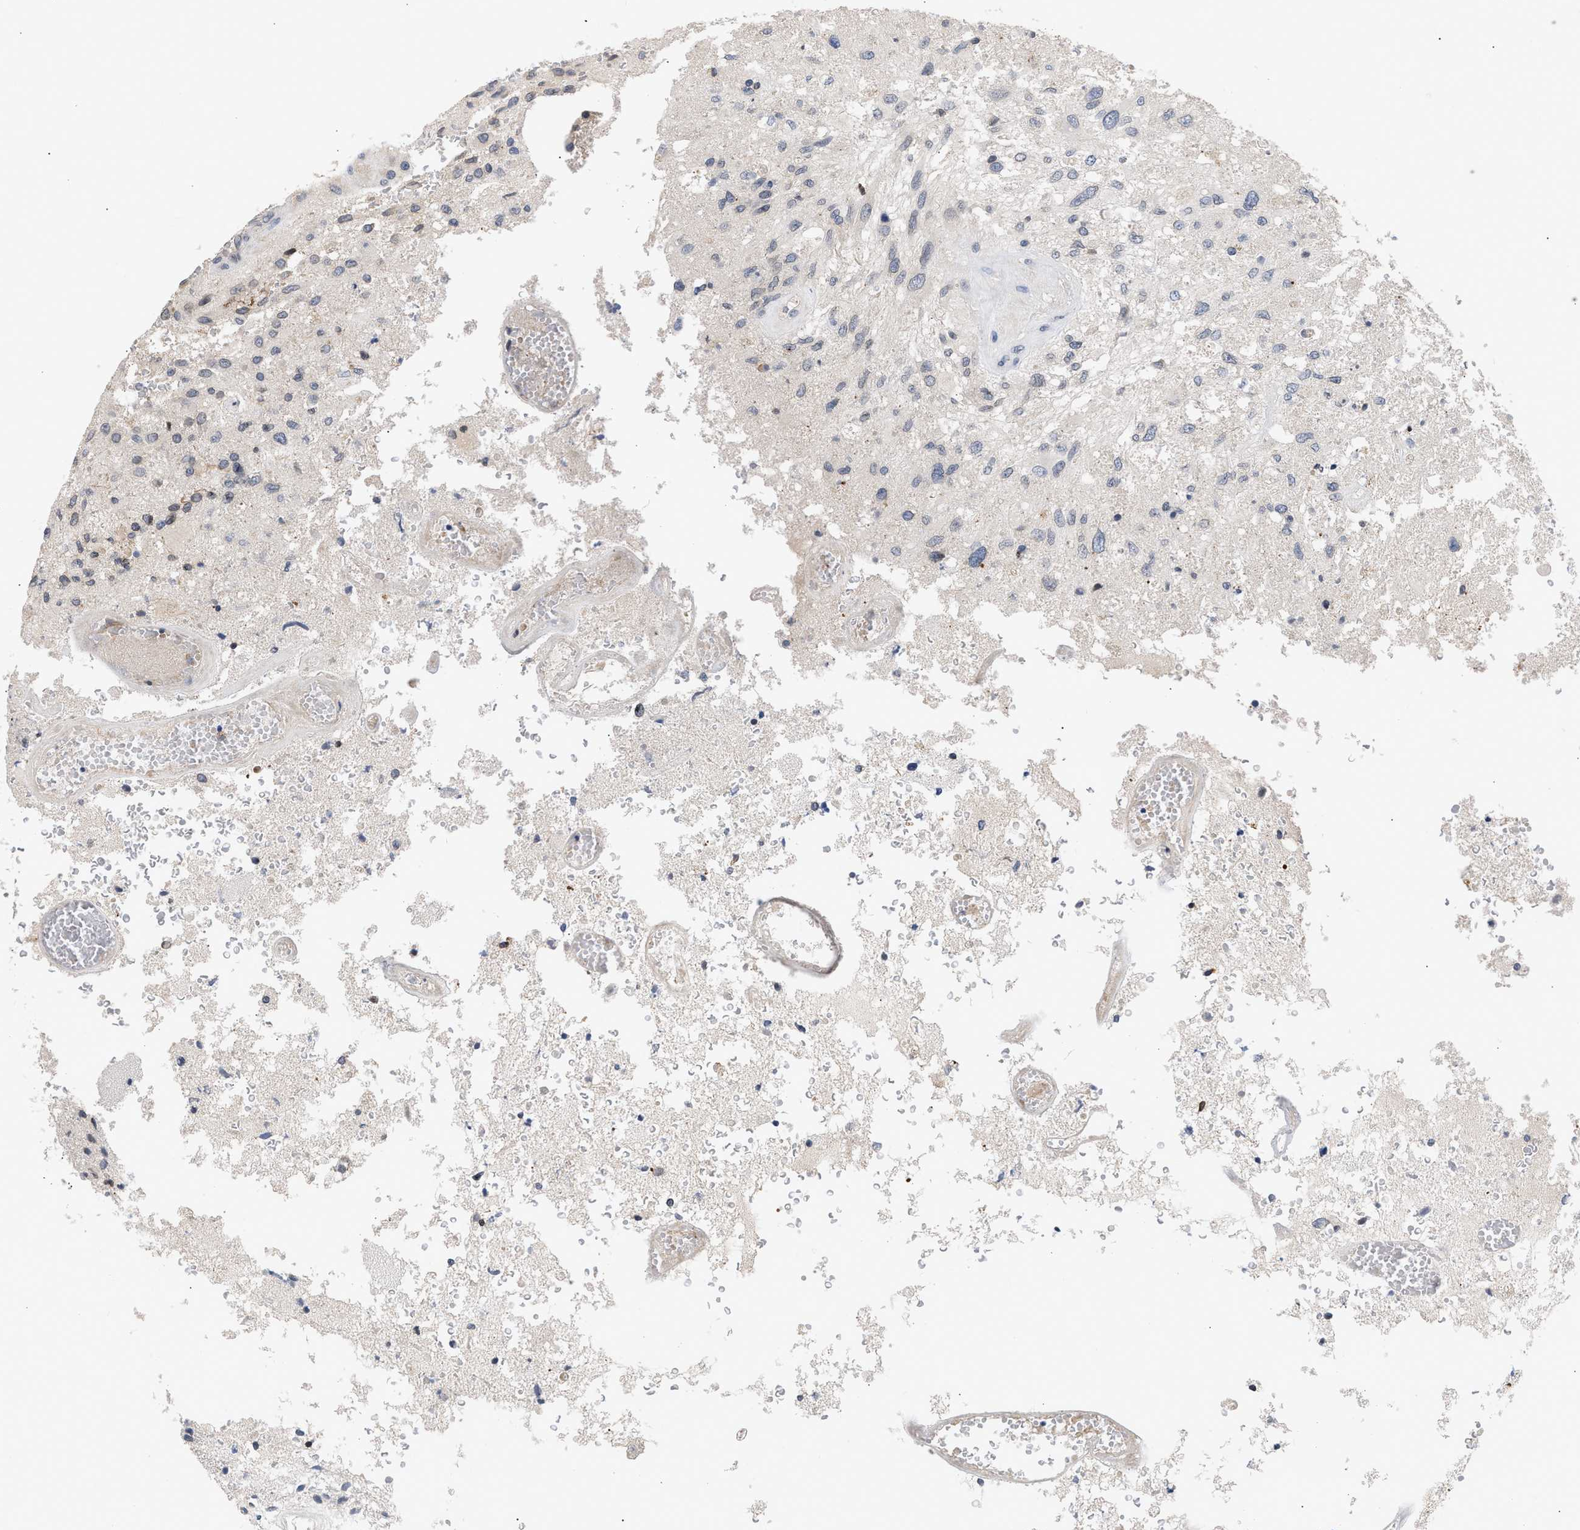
{"staining": {"intensity": "negative", "quantity": "none", "location": "none"}, "tissue": "glioma", "cell_type": "Tumor cells", "image_type": "cancer", "snomed": [{"axis": "morphology", "description": "Normal tissue, NOS"}, {"axis": "morphology", "description": "Glioma, malignant, High grade"}, {"axis": "topography", "description": "Cerebral cortex"}], "caption": "A high-resolution photomicrograph shows immunohistochemistry (IHC) staining of malignant glioma (high-grade), which displays no significant expression in tumor cells.", "gene": "NUP62", "patient": {"sex": "male", "age": 77}}